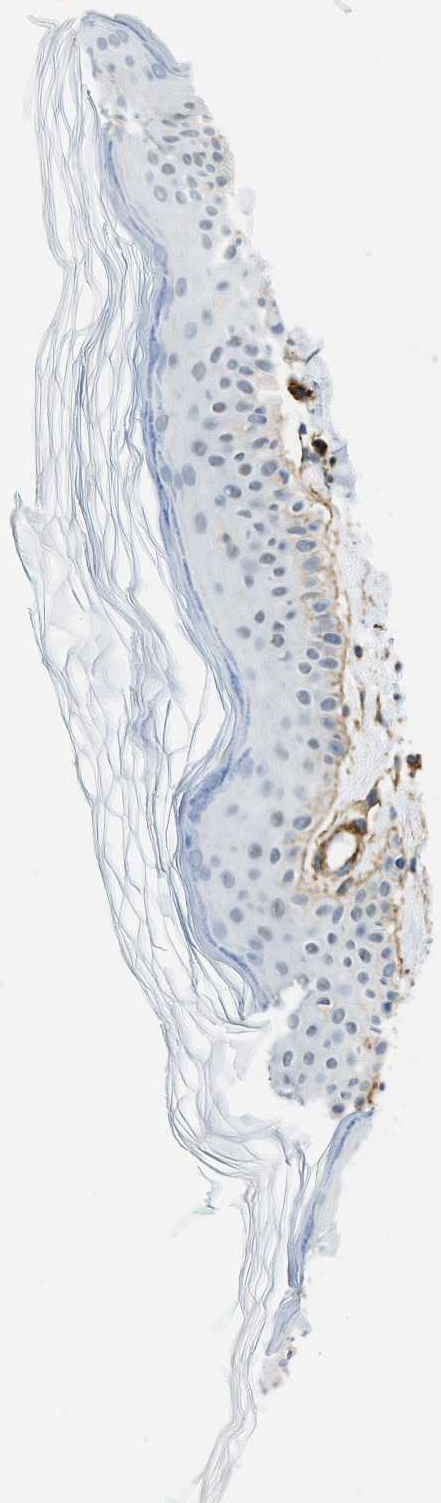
{"staining": {"intensity": "moderate", "quantity": ">75%", "location": "cytoplasmic/membranous"}, "tissue": "skin", "cell_type": "Fibroblasts", "image_type": "normal", "snomed": [{"axis": "morphology", "description": "Normal tissue, NOS"}, {"axis": "morphology", "description": "Malignant melanoma, NOS"}, {"axis": "topography", "description": "Skin"}], "caption": "This histopathology image reveals immunohistochemistry (IHC) staining of benign skin, with medium moderate cytoplasmic/membranous expression in about >75% of fibroblasts.", "gene": "NAB1", "patient": {"sex": "male", "age": 83}}